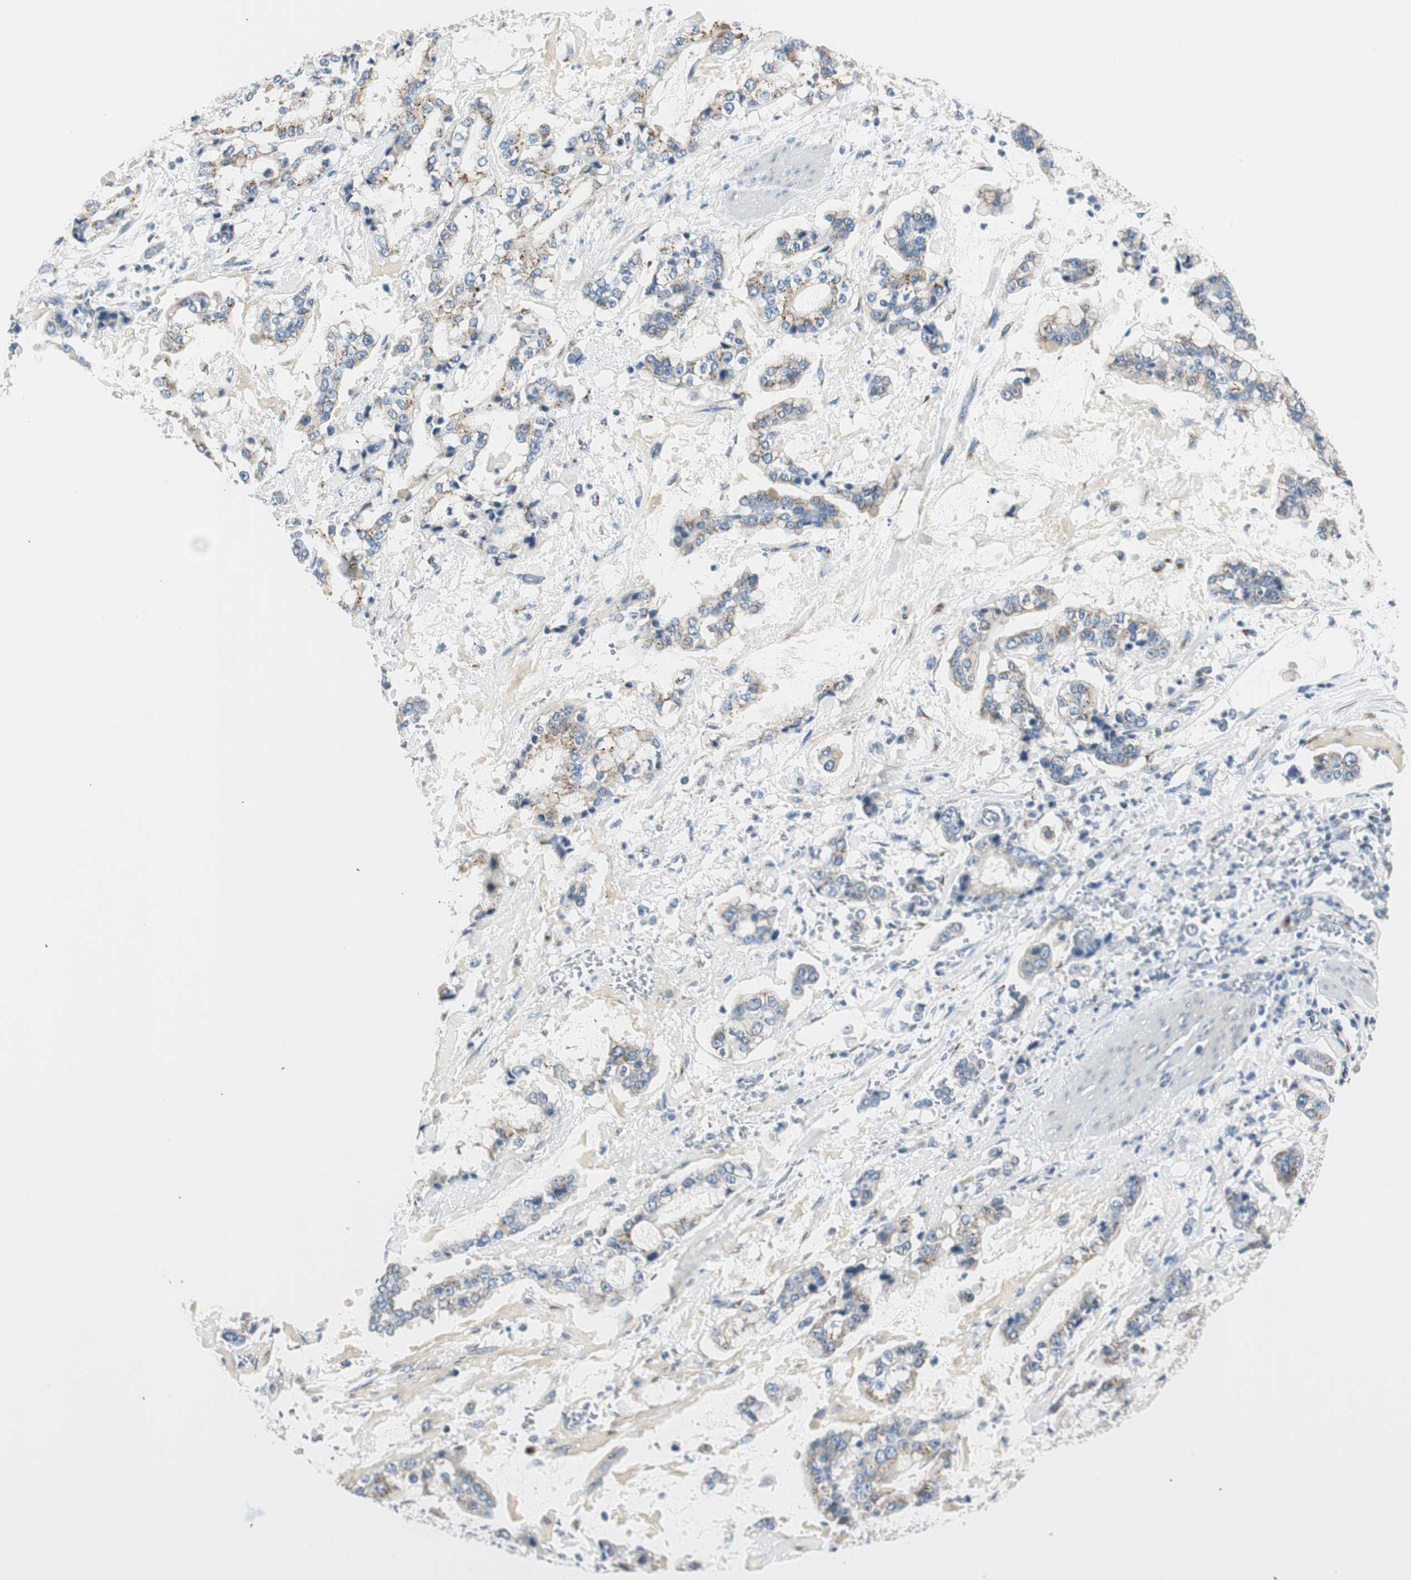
{"staining": {"intensity": "weak", "quantity": "25%-75%", "location": "cytoplasmic/membranous"}, "tissue": "stomach cancer", "cell_type": "Tumor cells", "image_type": "cancer", "snomed": [{"axis": "morphology", "description": "Normal tissue, NOS"}, {"axis": "morphology", "description": "Adenocarcinoma, NOS"}, {"axis": "topography", "description": "Stomach, upper"}, {"axis": "topography", "description": "Stomach"}], "caption": "Immunohistochemistry (IHC) micrograph of neoplastic tissue: stomach cancer stained using immunohistochemistry (IHC) reveals low levels of weak protein expression localized specifically in the cytoplasmic/membranous of tumor cells, appearing as a cytoplasmic/membranous brown color.", "gene": "TMF1", "patient": {"sex": "male", "age": 76}}